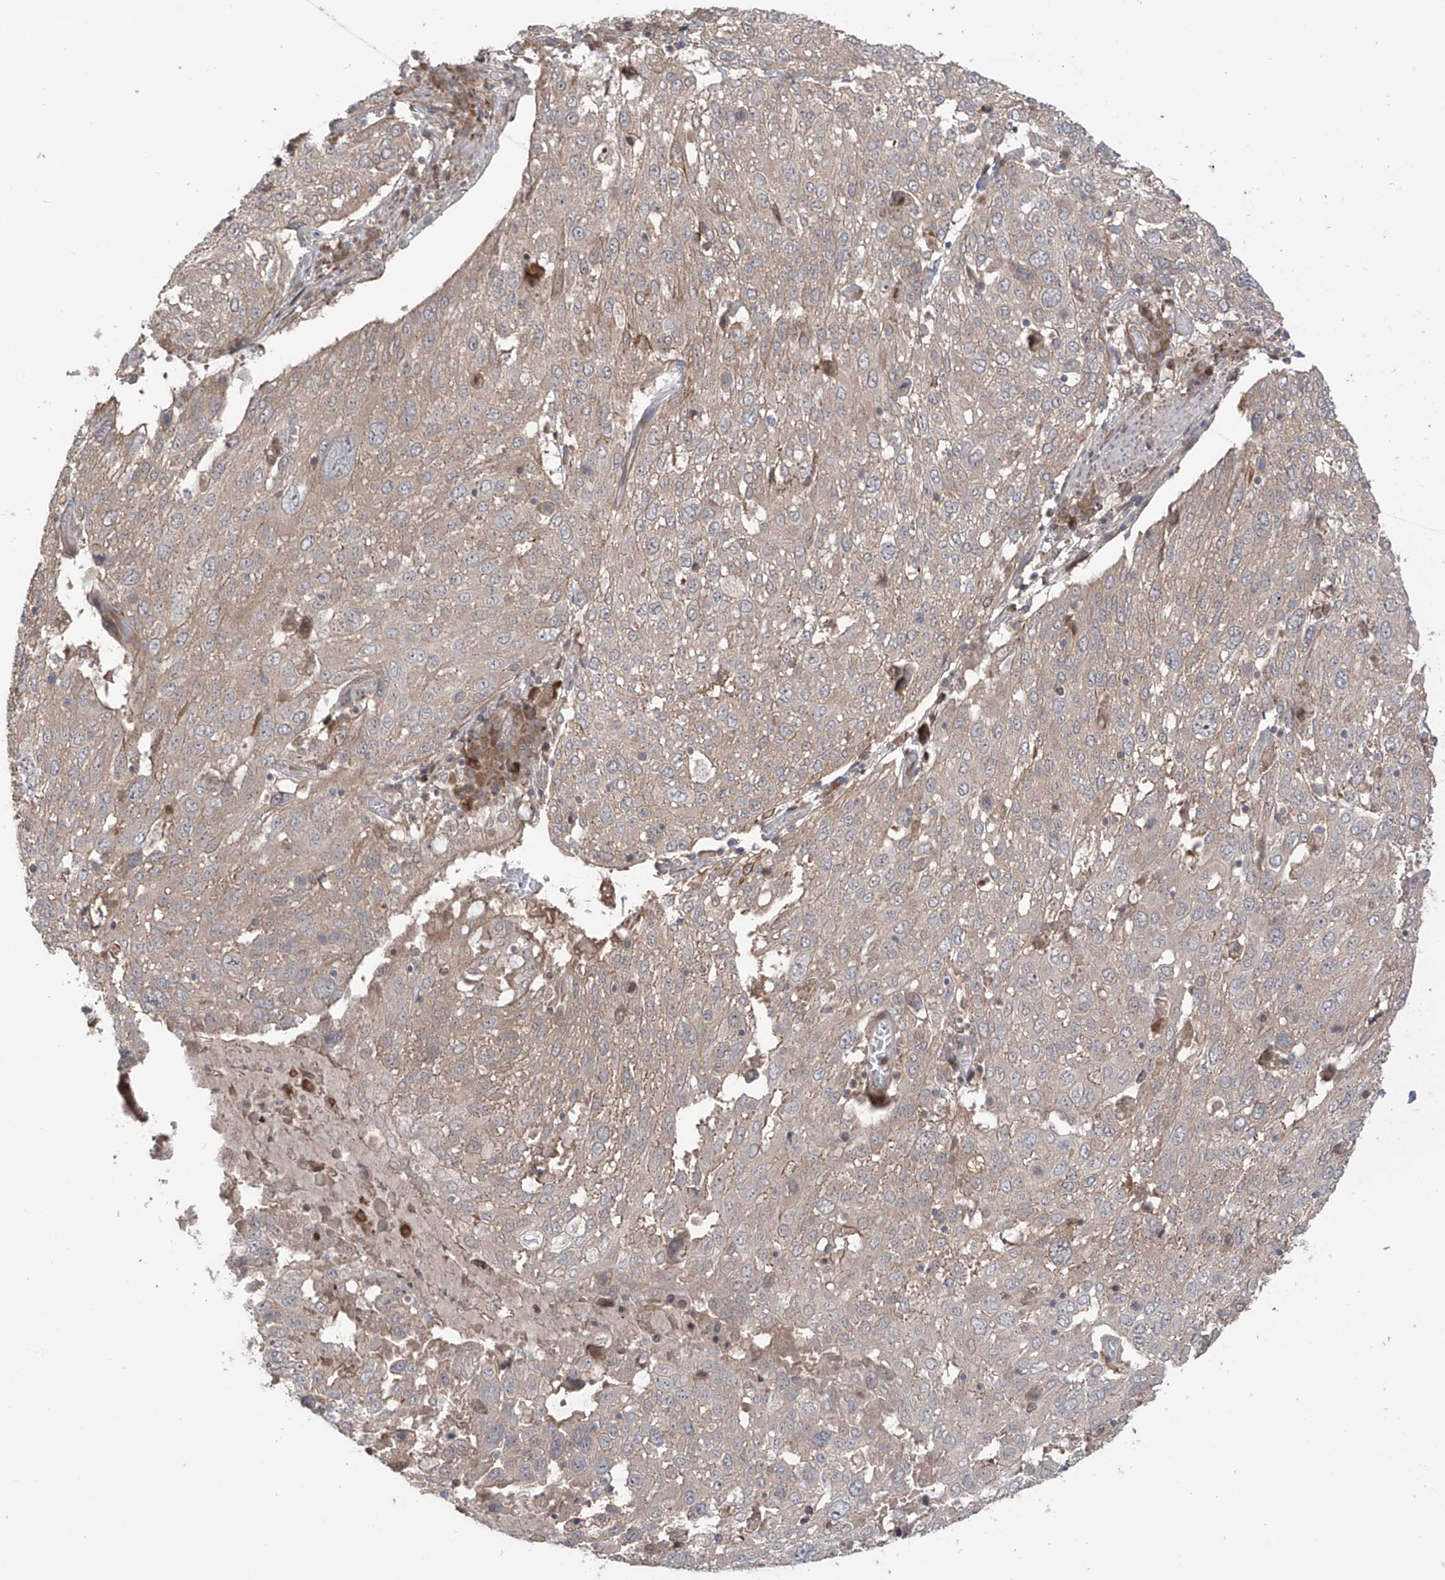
{"staining": {"intensity": "weak", "quantity": "25%-75%", "location": "cytoplasmic/membranous"}, "tissue": "lung cancer", "cell_type": "Tumor cells", "image_type": "cancer", "snomed": [{"axis": "morphology", "description": "Squamous cell carcinoma, NOS"}, {"axis": "topography", "description": "Lung"}], "caption": "Protein expression analysis of lung cancer displays weak cytoplasmic/membranous positivity in approximately 25%-75% of tumor cells.", "gene": "LRRC74A", "patient": {"sex": "male", "age": 65}}